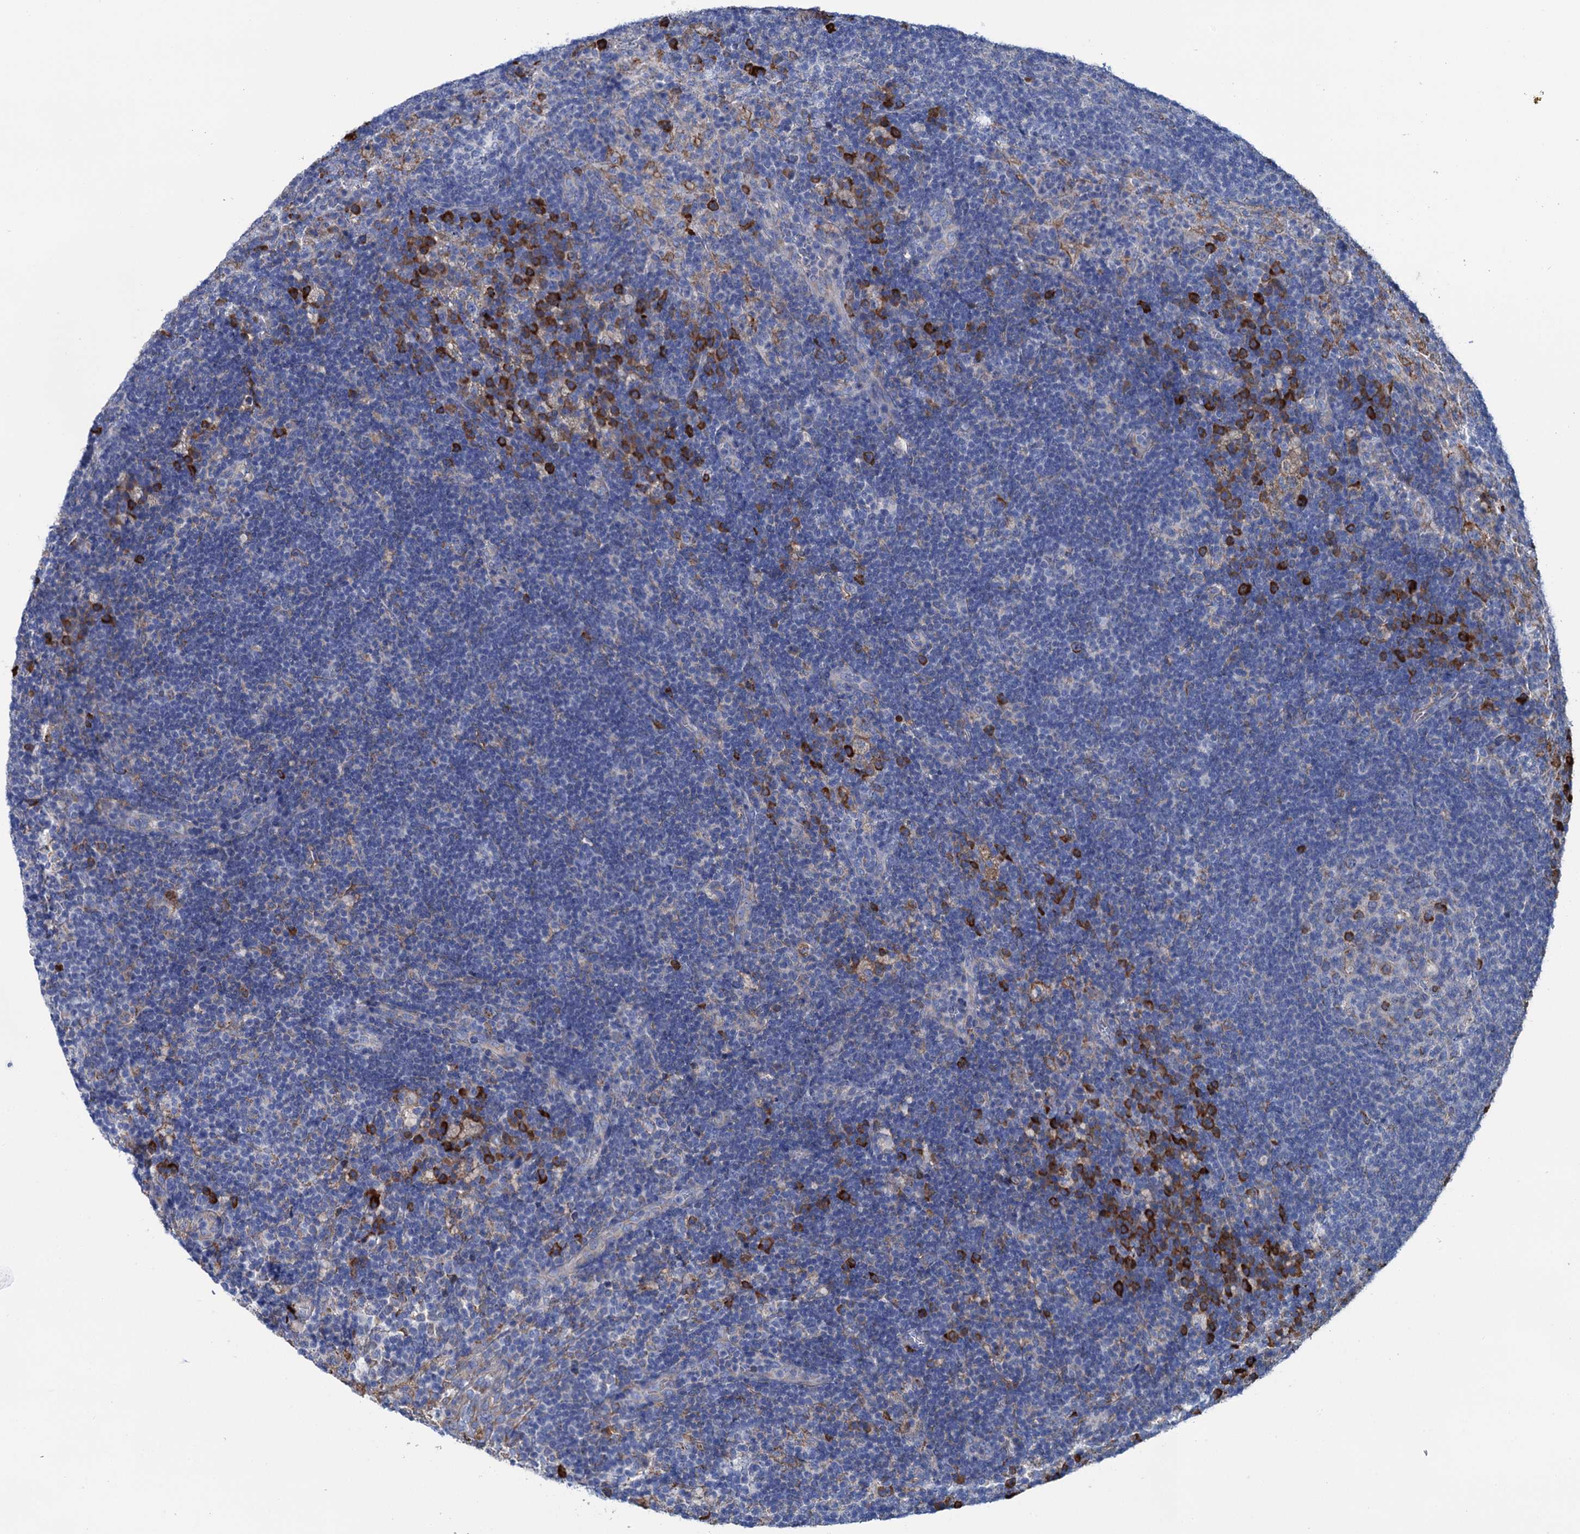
{"staining": {"intensity": "strong", "quantity": "<25%", "location": "cytoplasmic/membranous"}, "tissue": "lymph node", "cell_type": "Germinal center cells", "image_type": "normal", "snomed": [{"axis": "morphology", "description": "Normal tissue, NOS"}, {"axis": "topography", "description": "Lymph node"}], "caption": "DAB (3,3'-diaminobenzidine) immunohistochemical staining of benign lymph node shows strong cytoplasmic/membranous protein staining in approximately <25% of germinal center cells. (DAB (3,3'-diaminobenzidine) IHC, brown staining for protein, blue staining for nuclei).", "gene": "SHE", "patient": {"sex": "female", "age": 70}}